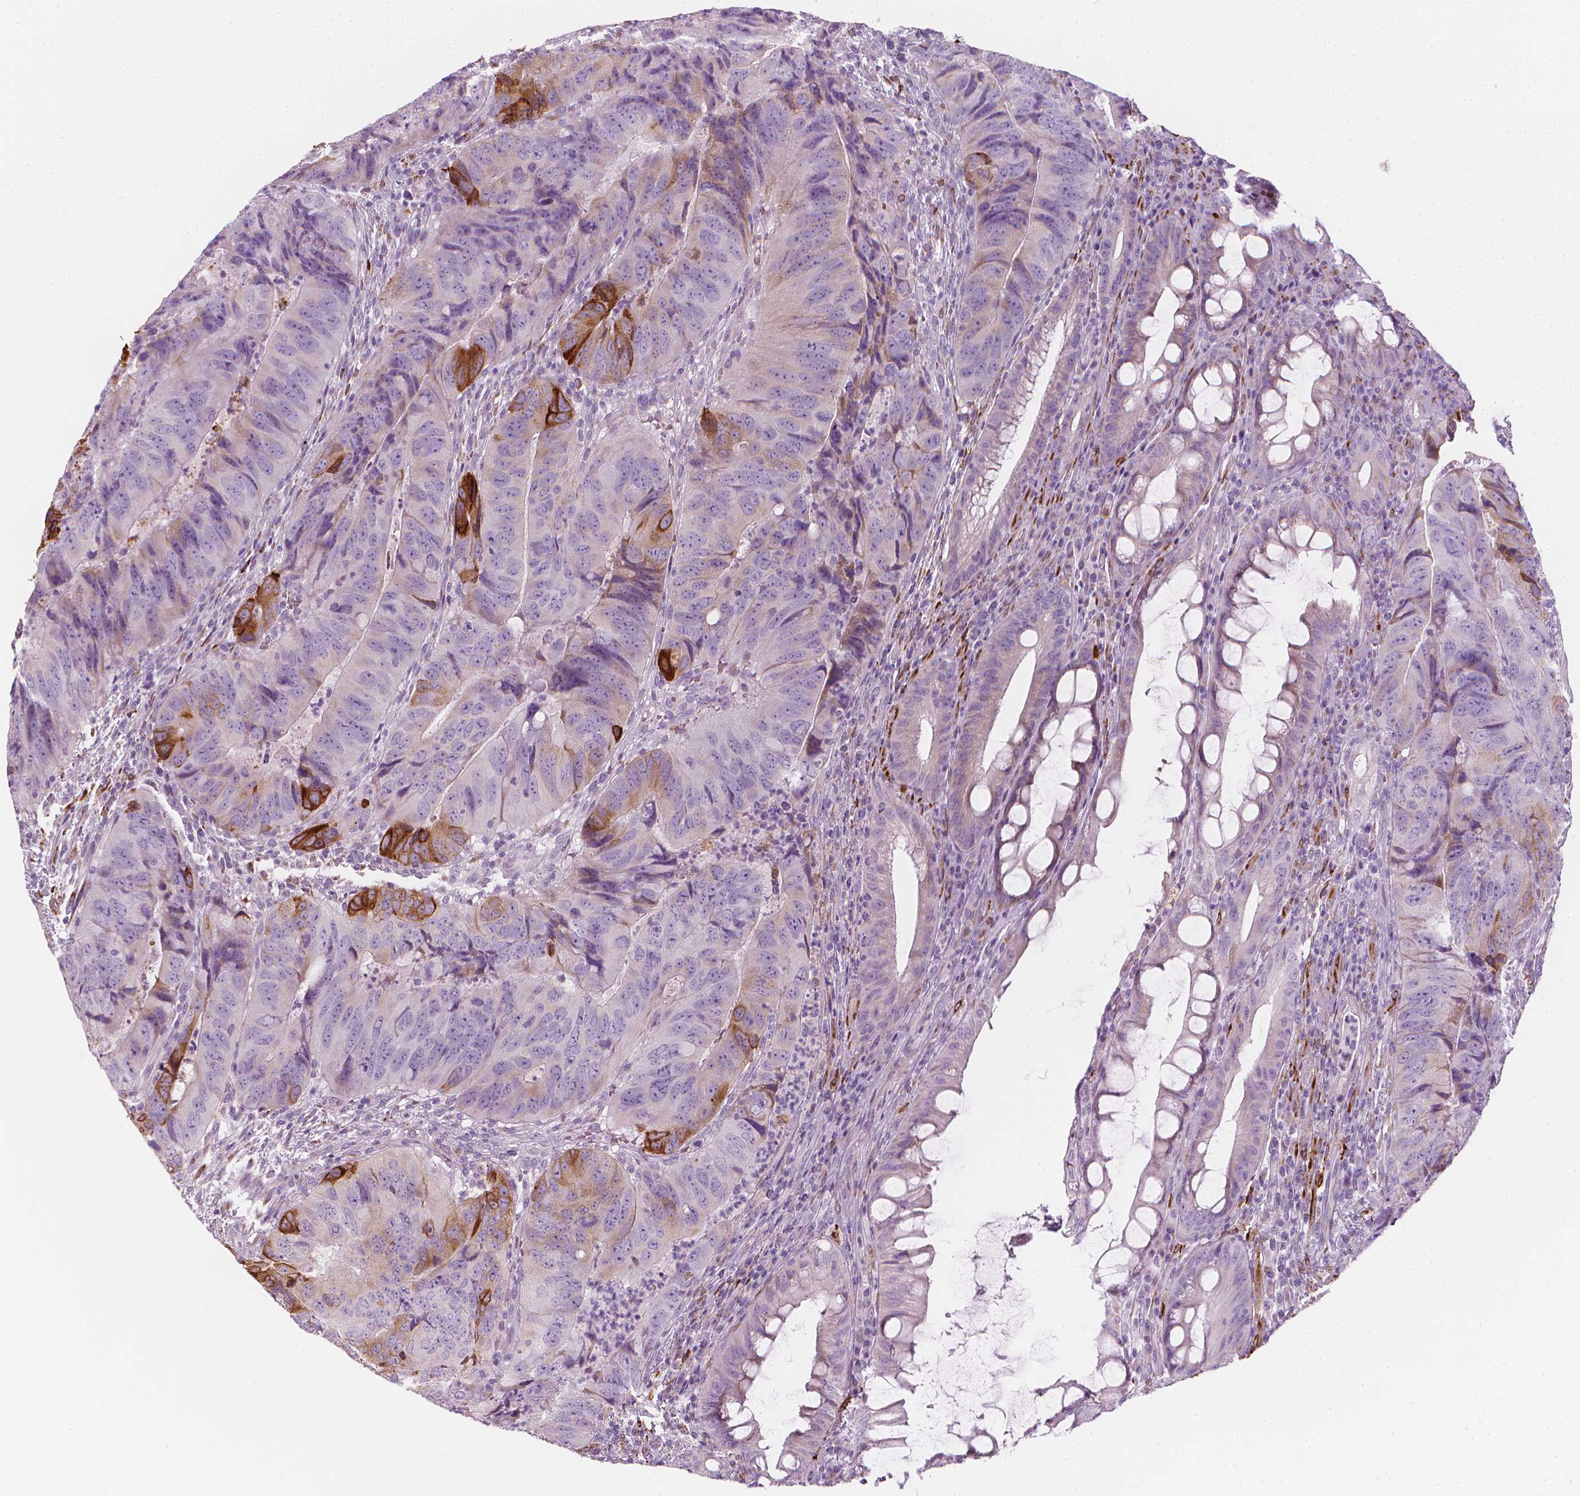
{"staining": {"intensity": "strong", "quantity": "<25%", "location": "cytoplasmic/membranous"}, "tissue": "colorectal cancer", "cell_type": "Tumor cells", "image_type": "cancer", "snomed": [{"axis": "morphology", "description": "Adenocarcinoma, NOS"}, {"axis": "topography", "description": "Colon"}], "caption": "This is an image of immunohistochemistry (IHC) staining of colorectal adenocarcinoma, which shows strong expression in the cytoplasmic/membranous of tumor cells.", "gene": "CES1", "patient": {"sex": "male", "age": 79}}